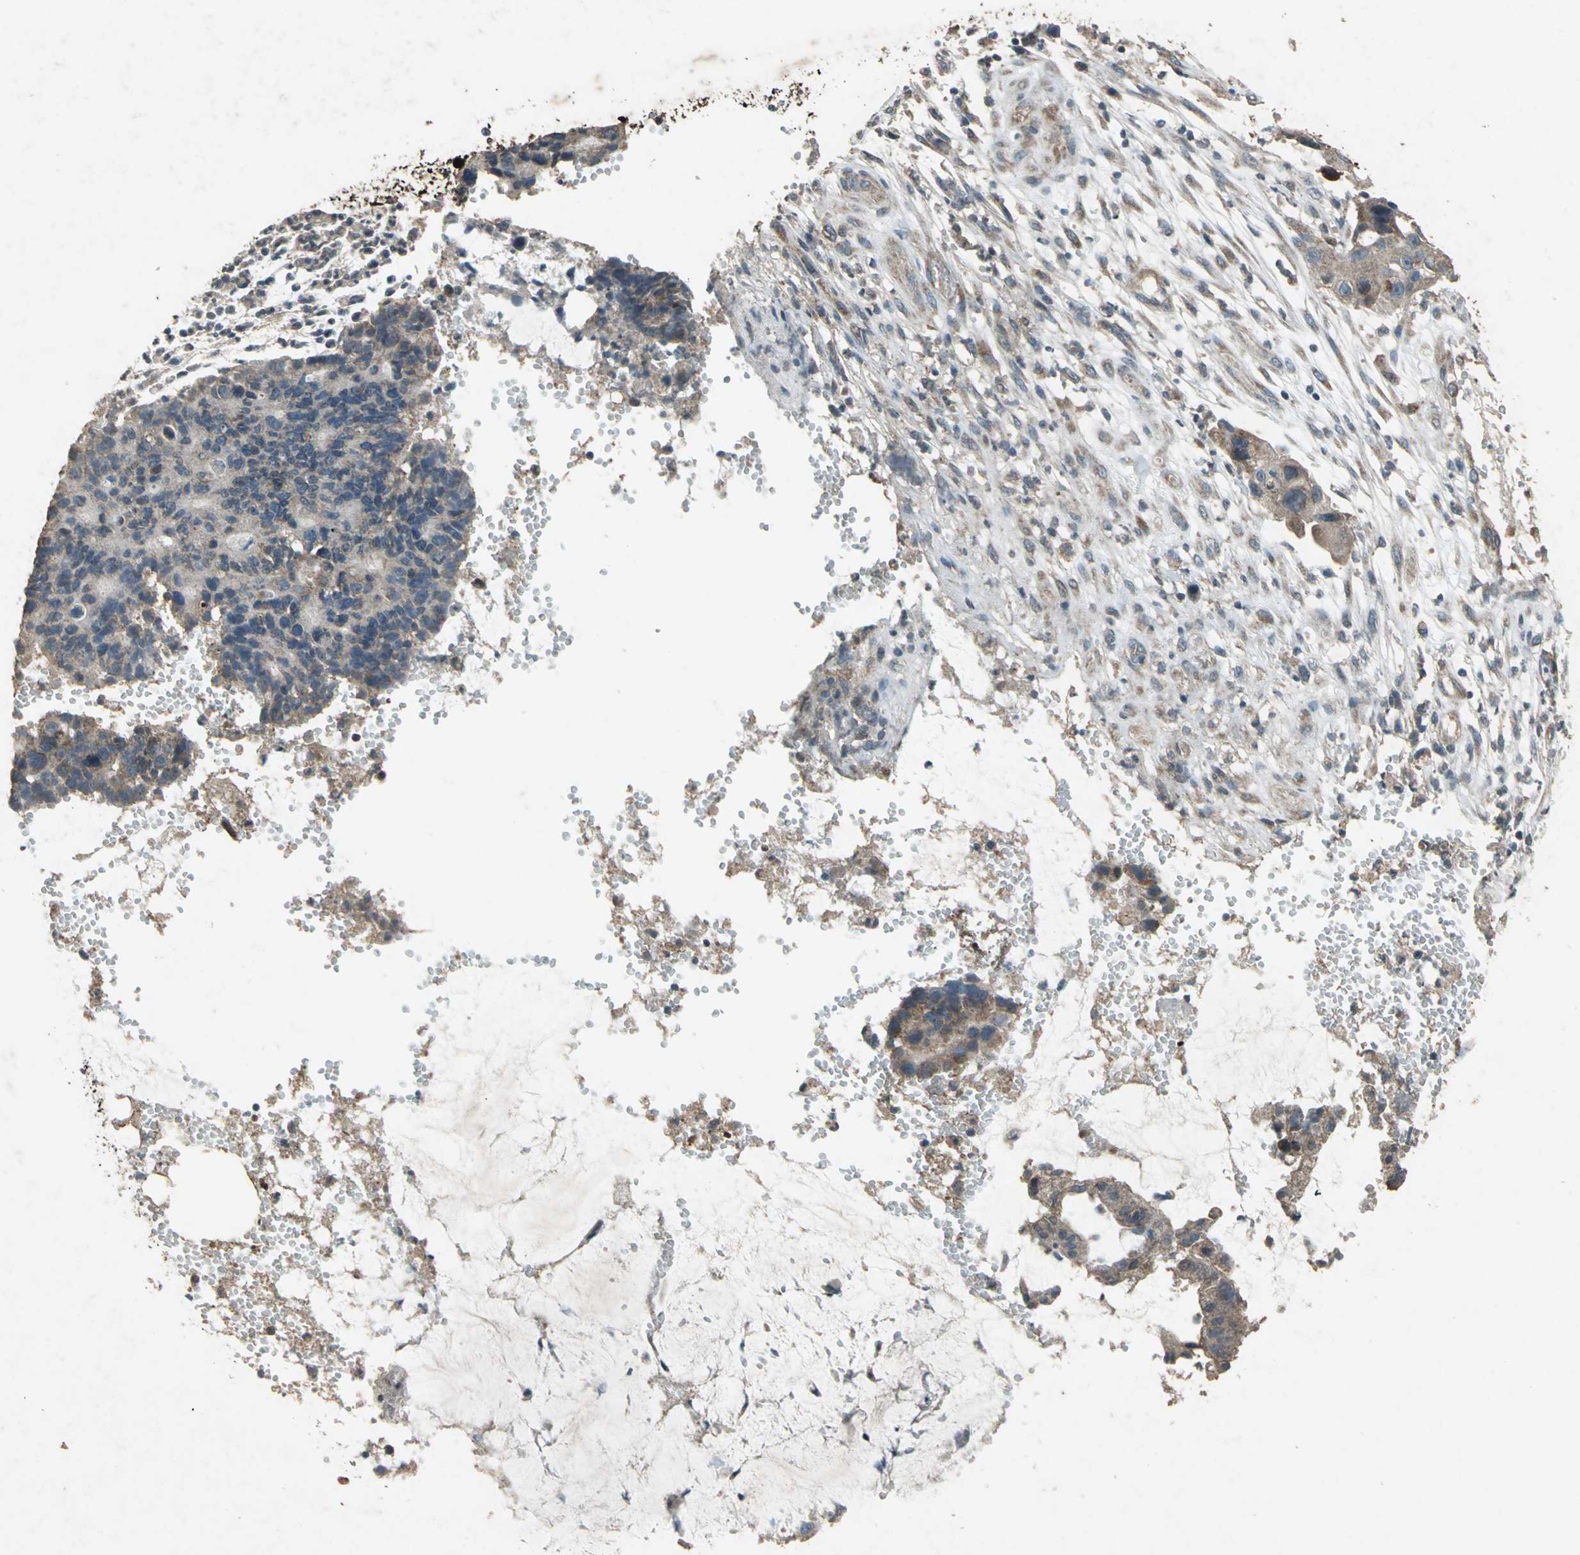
{"staining": {"intensity": "weak", "quantity": ">75%", "location": "cytoplasmic/membranous"}, "tissue": "colorectal cancer", "cell_type": "Tumor cells", "image_type": "cancer", "snomed": [{"axis": "morphology", "description": "Adenocarcinoma, NOS"}, {"axis": "topography", "description": "Colon"}], "caption": "Immunohistochemical staining of colorectal adenocarcinoma shows low levels of weak cytoplasmic/membranous protein positivity in about >75% of tumor cells.", "gene": "SEPTIN4", "patient": {"sex": "female", "age": 57}}